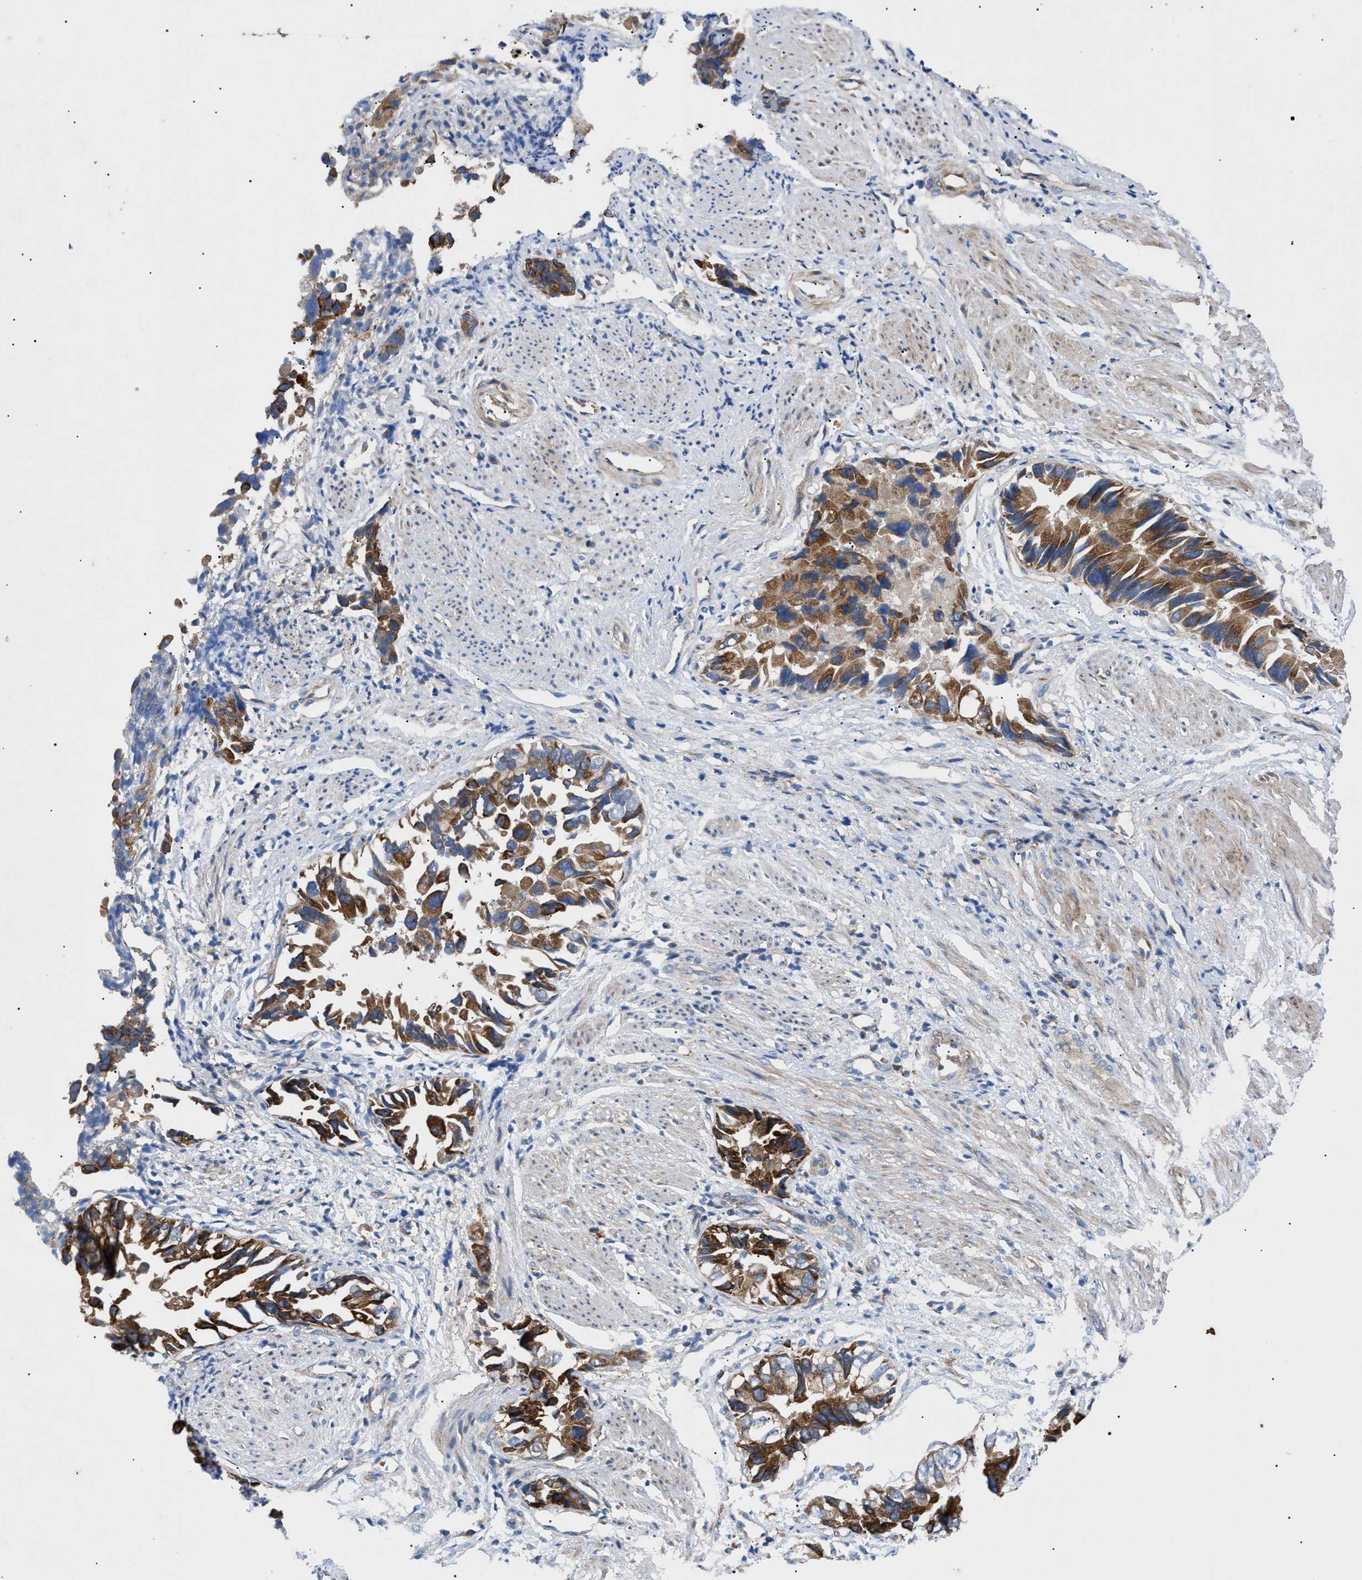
{"staining": {"intensity": "moderate", "quantity": ">75%", "location": "cytoplasmic/membranous"}, "tissue": "liver cancer", "cell_type": "Tumor cells", "image_type": "cancer", "snomed": [{"axis": "morphology", "description": "Cholangiocarcinoma"}, {"axis": "topography", "description": "Liver"}], "caption": "Cholangiocarcinoma (liver) was stained to show a protein in brown. There is medium levels of moderate cytoplasmic/membranous expression in about >75% of tumor cells.", "gene": "HSPB8", "patient": {"sex": "female", "age": 79}}